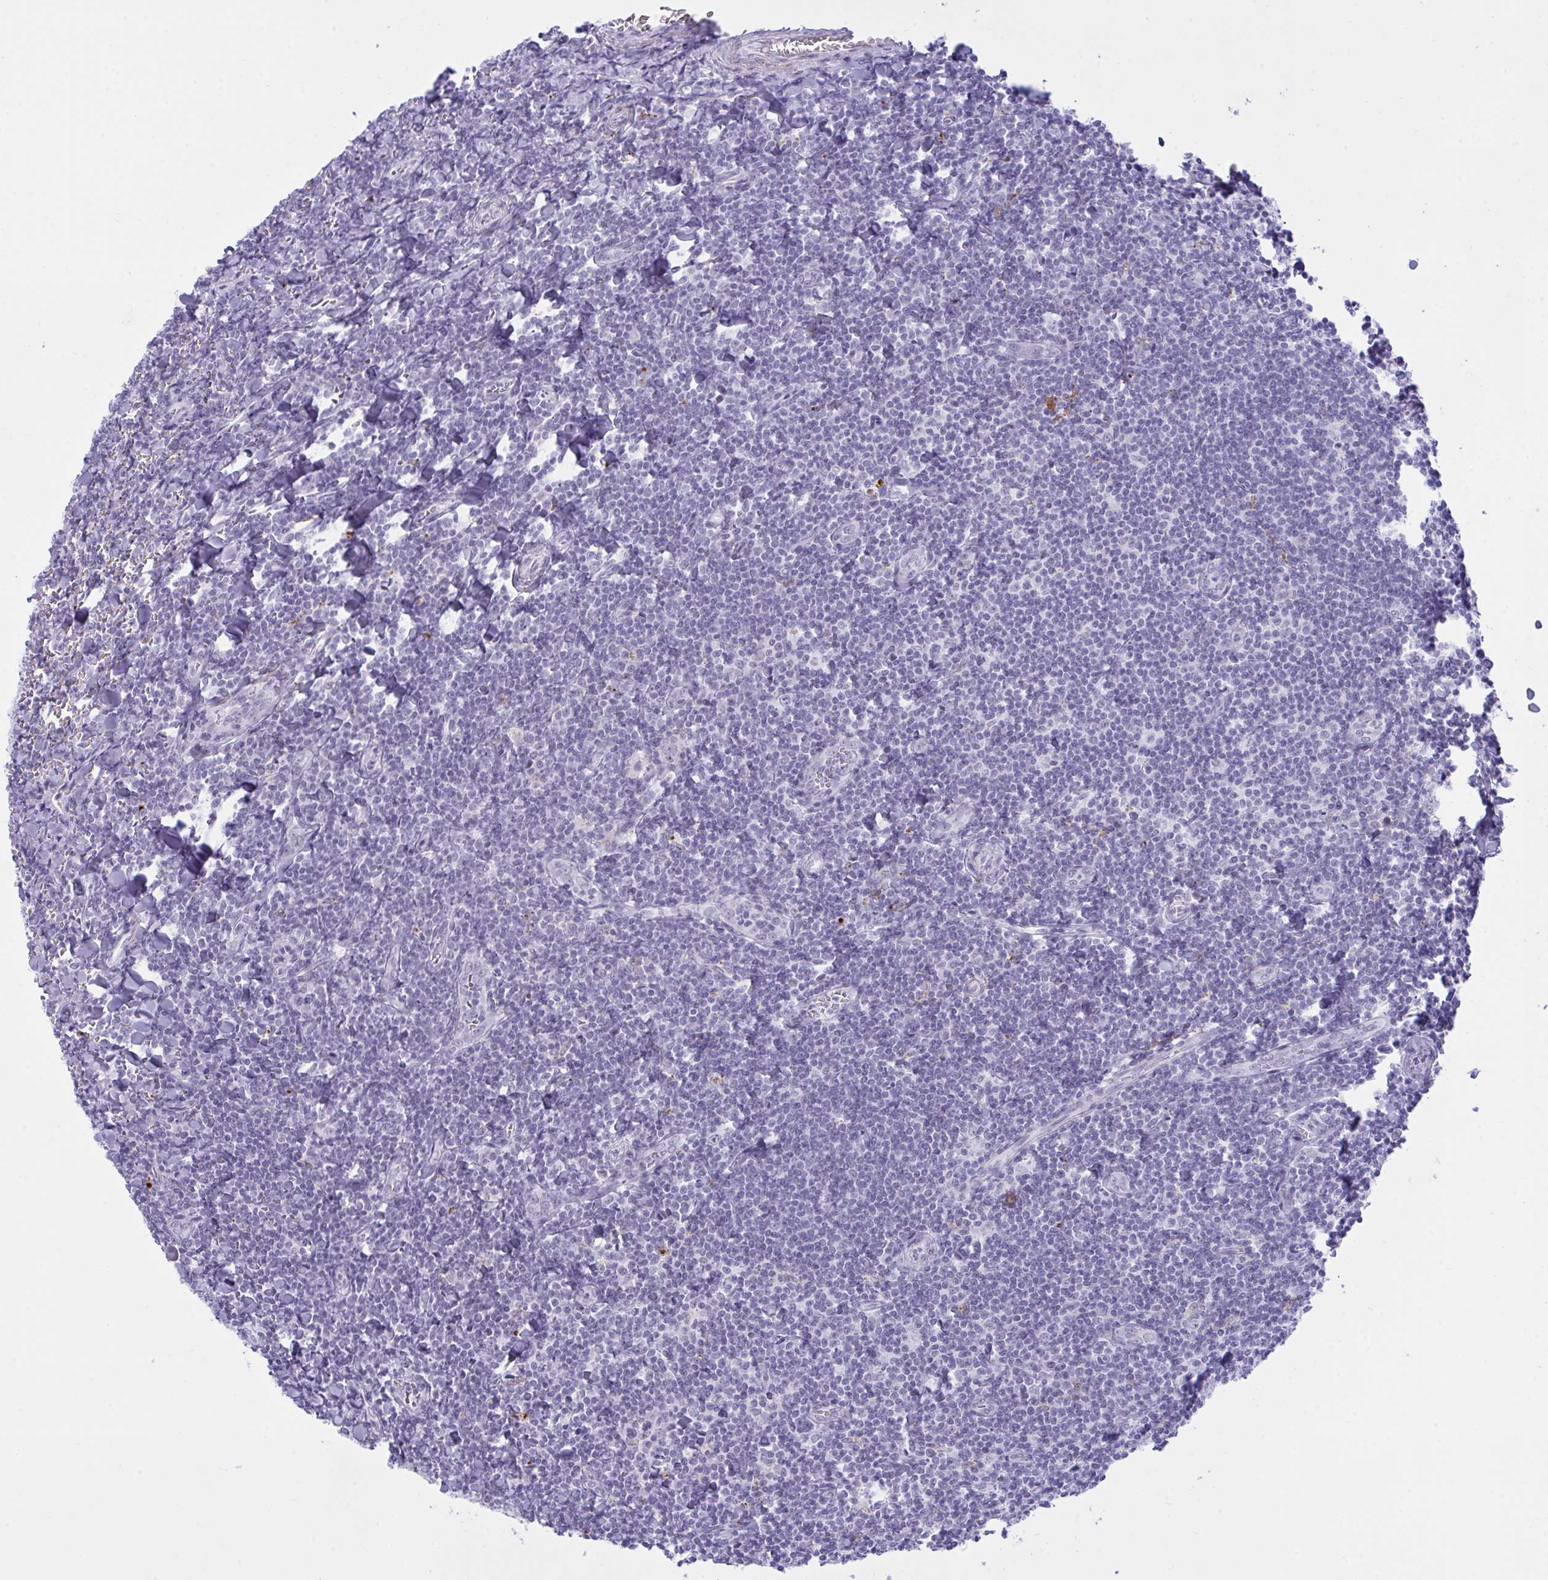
{"staining": {"intensity": "negative", "quantity": "none", "location": "none"}, "tissue": "tonsil", "cell_type": "Germinal center cells", "image_type": "normal", "snomed": [{"axis": "morphology", "description": "Normal tissue, NOS"}, {"axis": "topography", "description": "Tonsil"}], "caption": "IHC photomicrograph of normal tonsil: tonsil stained with DAB (3,3'-diaminobenzidine) shows no significant protein expression in germinal center cells. The staining was performed using DAB to visualize the protein expression in brown, while the nuclei were stained in blue with hematoxylin (Magnification: 20x).", "gene": "ELN", "patient": {"sex": "male", "age": 27}}